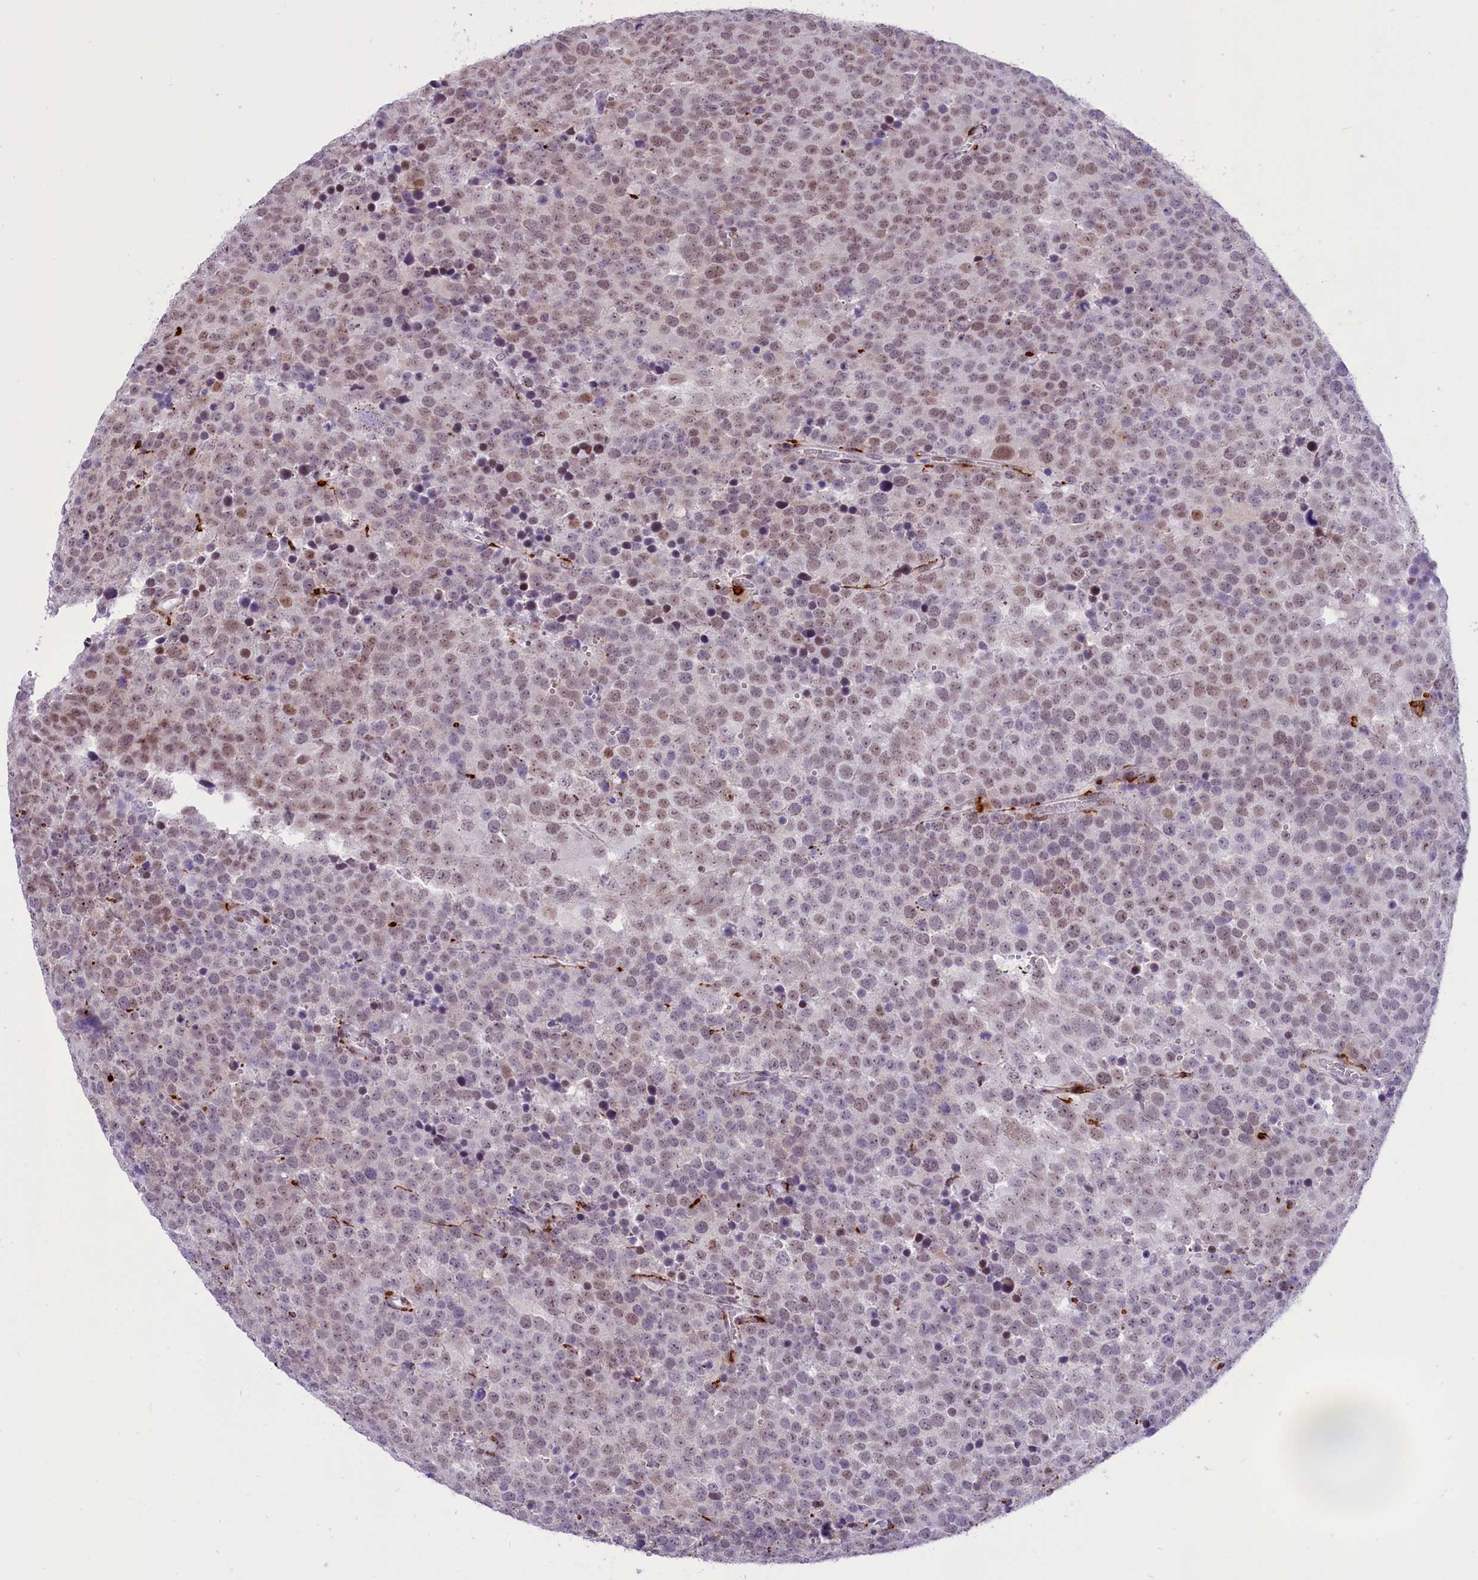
{"staining": {"intensity": "weak", "quantity": "25%-75%", "location": "nuclear"}, "tissue": "testis cancer", "cell_type": "Tumor cells", "image_type": "cancer", "snomed": [{"axis": "morphology", "description": "Seminoma, NOS"}, {"axis": "topography", "description": "Testis"}], "caption": "The photomicrograph reveals staining of testis cancer, revealing weak nuclear protein positivity (brown color) within tumor cells. (DAB IHC with brightfield microscopy, high magnification).", "gene": "RPS6KB1", "patient": {"sex": "male", "age": 71}}